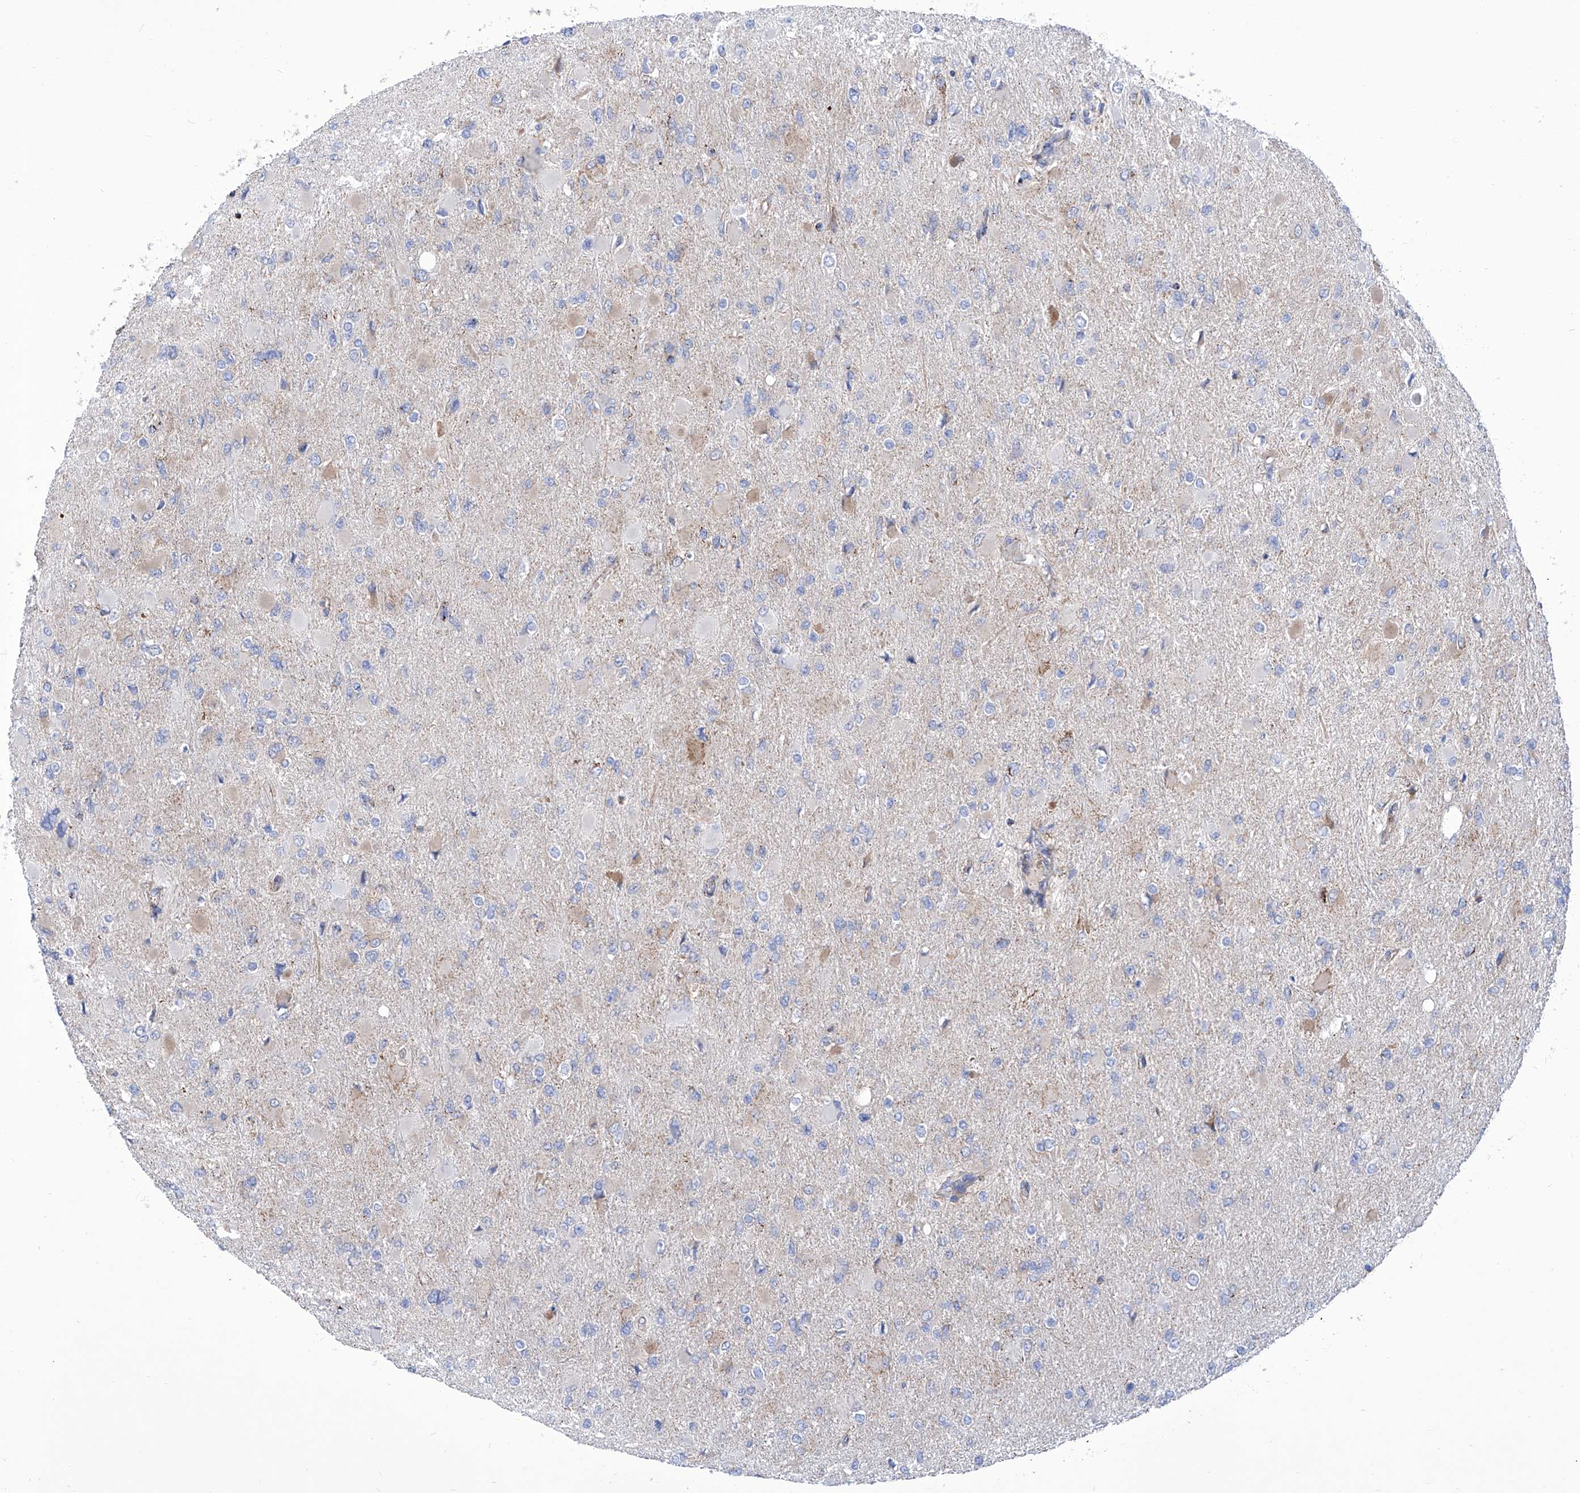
{"staining": {"intensity": "negative", "quantity": "none", "location": "none"}, "tissue": "glioma", "cell_type": "Tumor cells", "image_type": "cancer", "snomed": [{"axis": "morphology", "description": "Glioma, malignant, High grade"}, {"axis": "topography", "description": "Cerebral cortex"}], "caption": "IHC micrograph of neoplastic tissue: human glioma stained with DAB (3,3'-diaminobenzidine) shows no significant protein expression in tumor cells.", "gene": "SRBD1", "patient": {"sex": "female", "age": 36}}